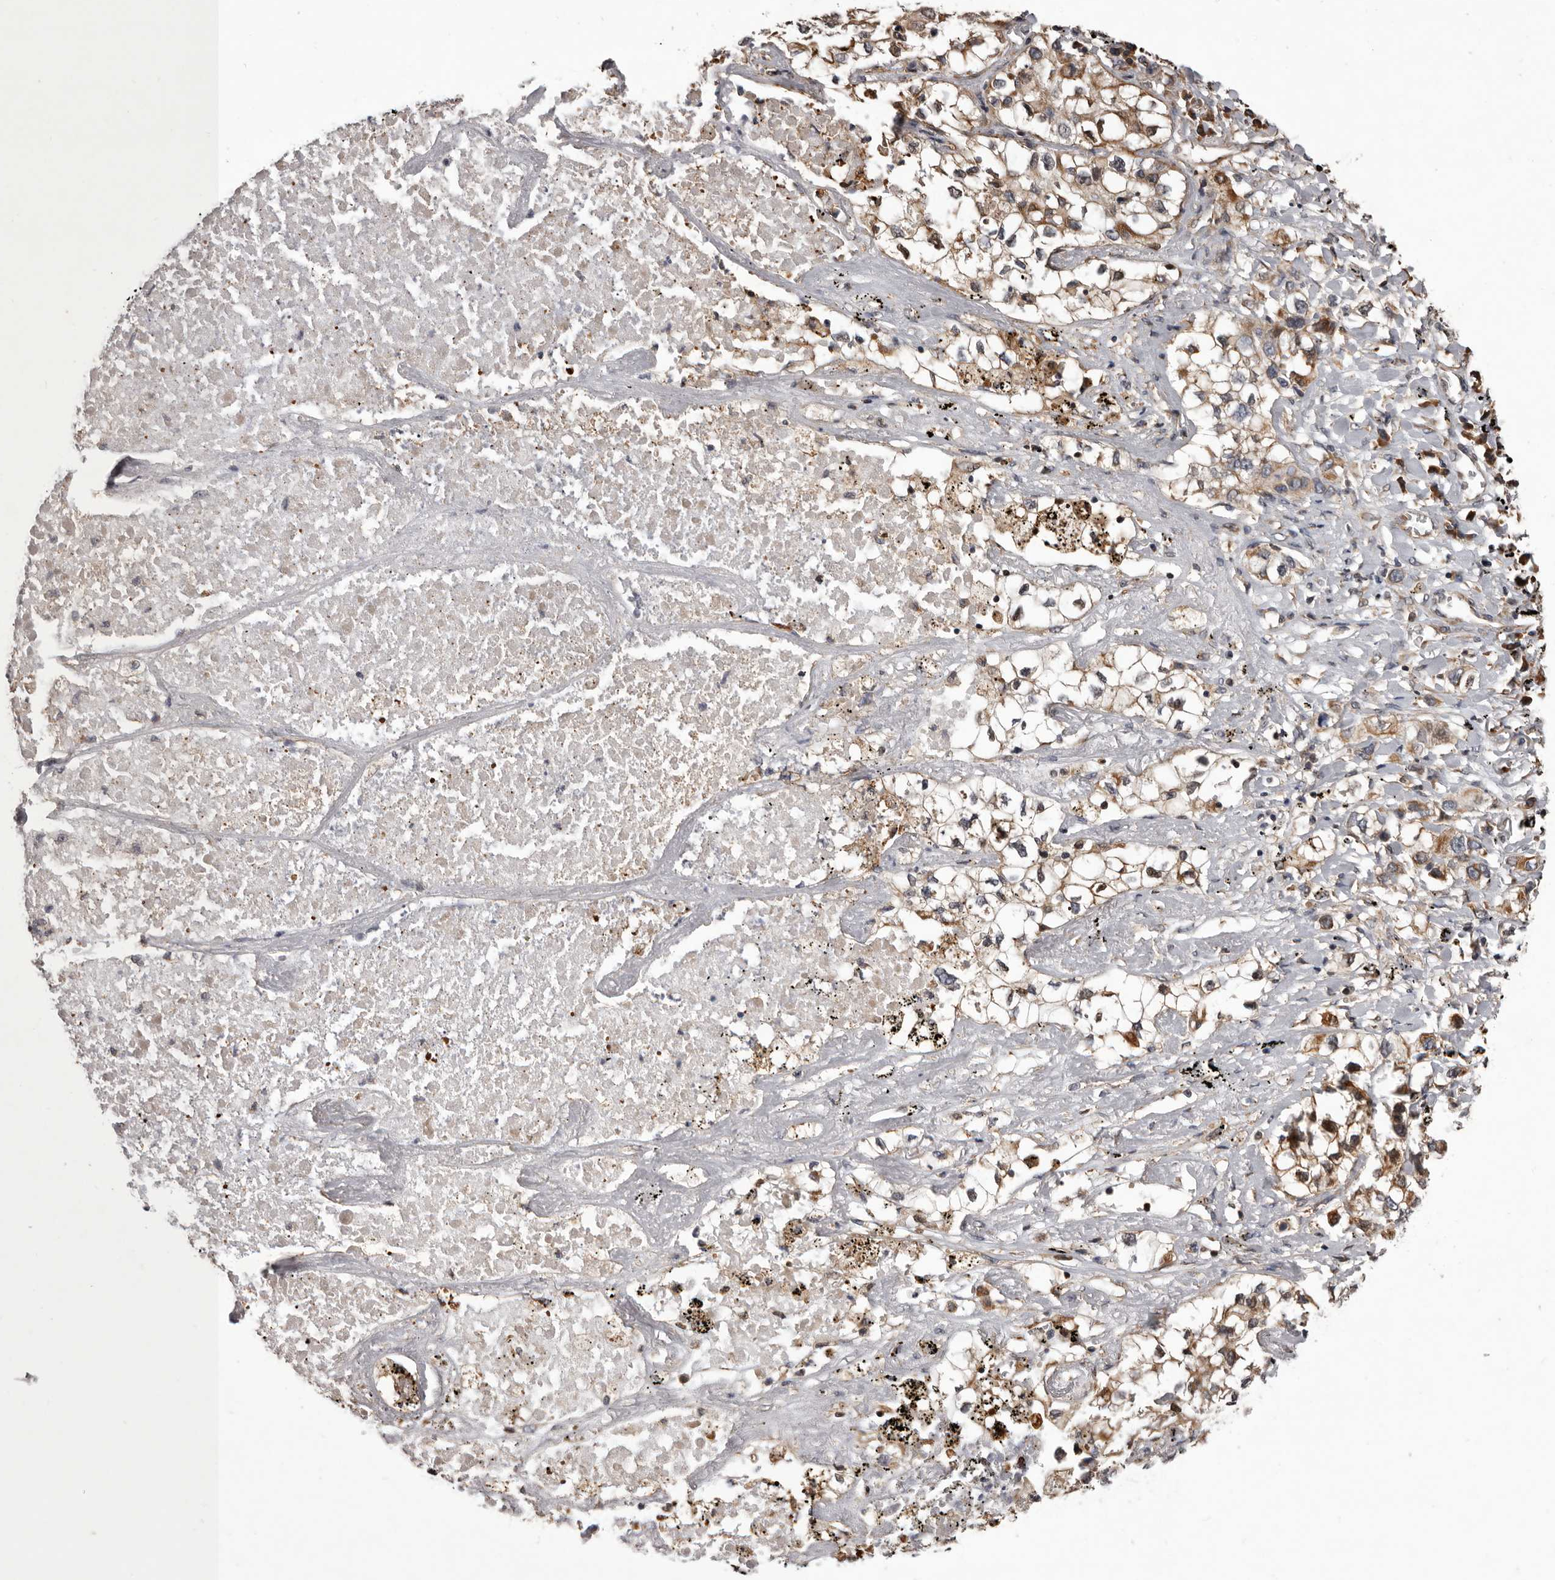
{"staining": {"intensity": "weak", "quantity": ">75%", "location": "cytoplasmic/membranous"}, "tissue": "lung cancer", "cell_type": "Tumor cells", "image_type": "cancer", "snomed": [{"axis": "morphology", "description": "Adenocarcinoma, NOS"}, {"axis": "topography", "description": "Lung"}], "caption": "Protein analysis of lung cancer (adenocarcinoma) tissue displays weak cytoplasmic/membranous positivity in approximately >75% of tumor cells. (brown staining indicates protein expression, while blue staining denotes nuclei).", "gene": "GADD45B", "patient": {"sex": "male", "age": 63}}